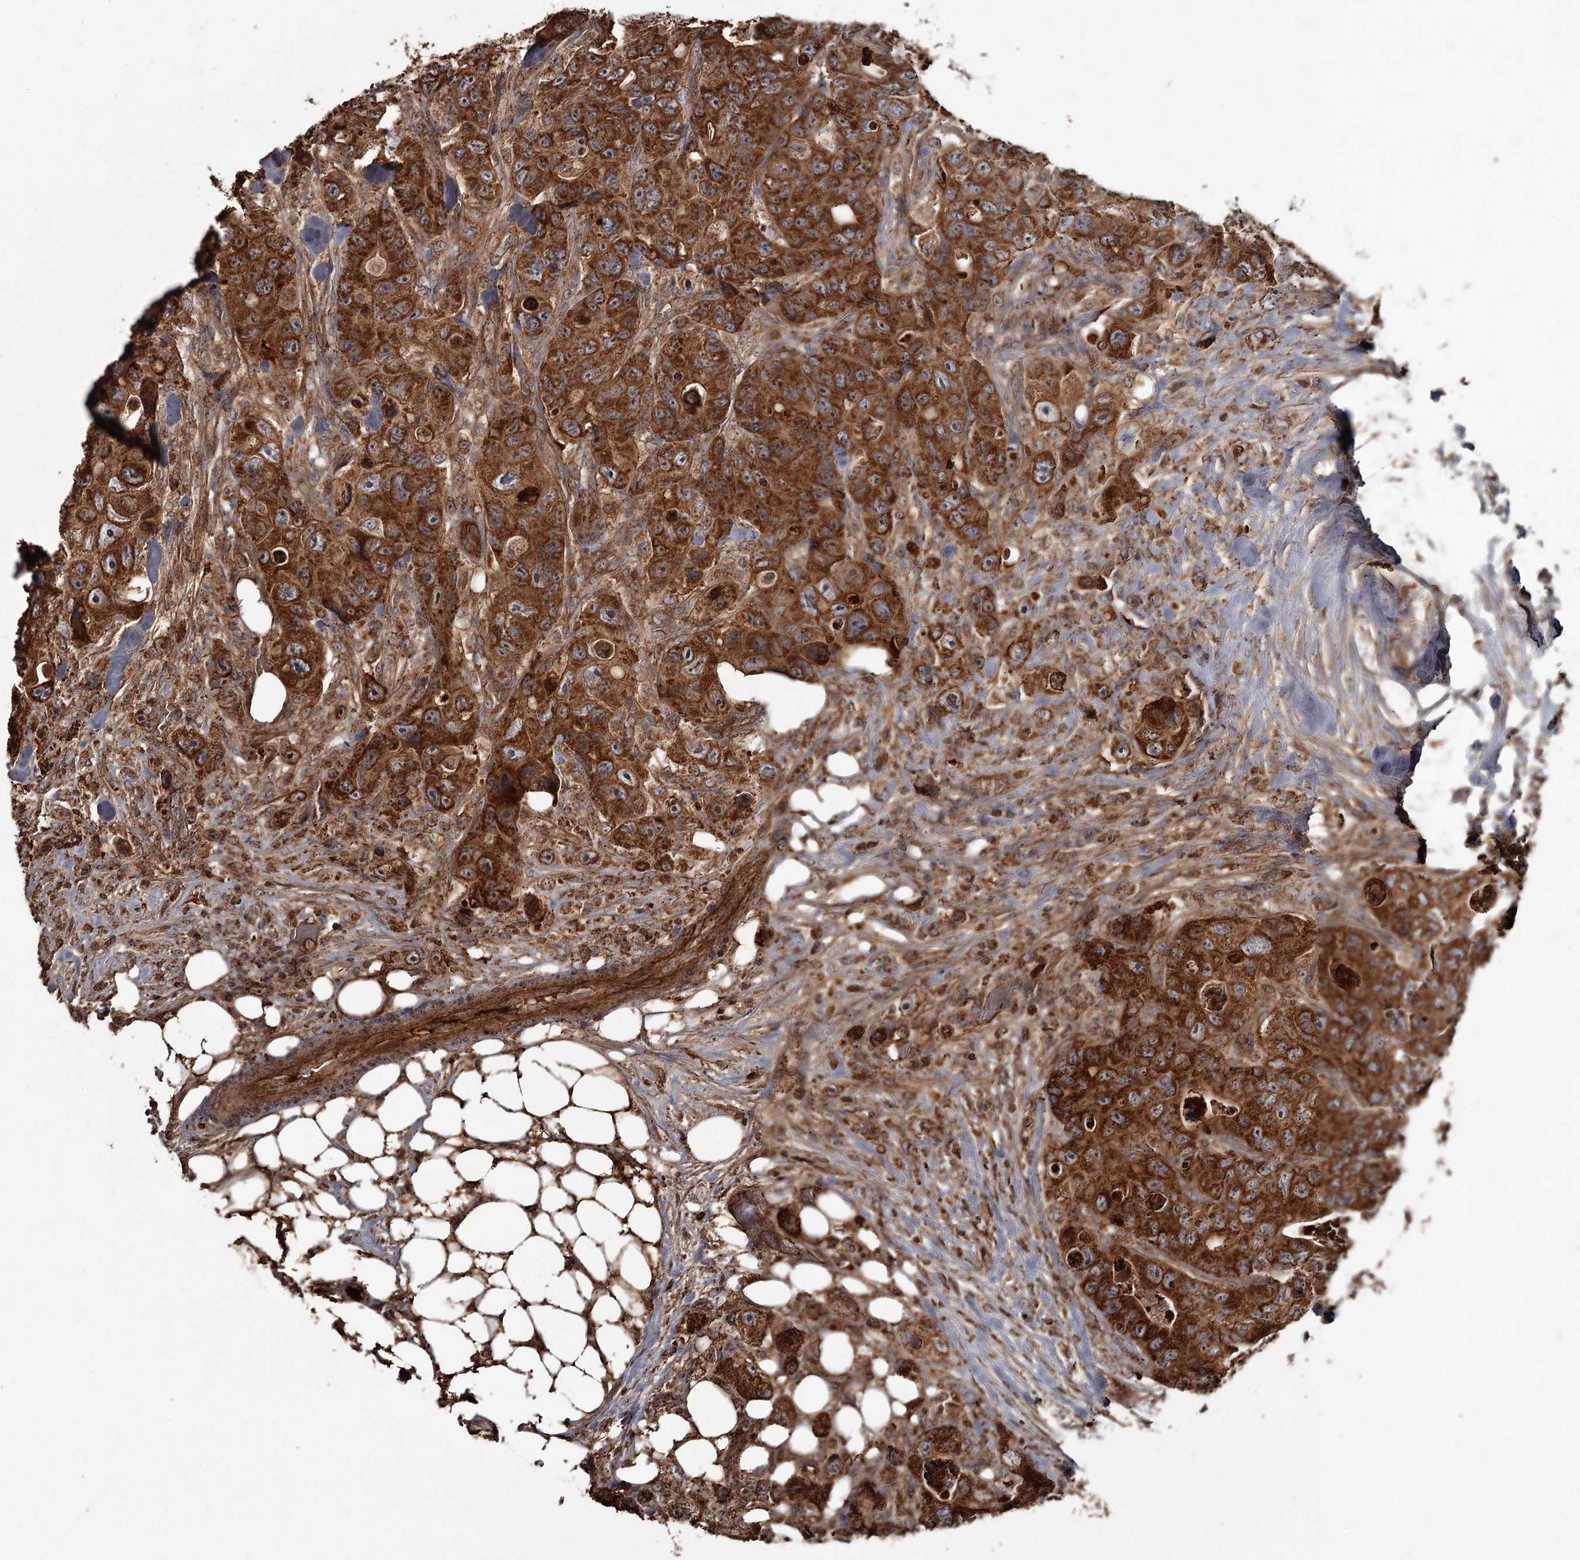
{"staining": {"intensity": "strong", "quantity": ">75%", "location": "cytoplasmic/membranous"}, "tissue": "colorectal cancer", "cell_type": "Tumor cells", "image_type": "cancer", "snomed": [{"axis": "morphology", "description": "Adenocarcinoma, NOS"}, {"axis": "topography", "description": "Colon"}], "caption": "Protein staining demonstrates strong cytoplasmic/membranous expression in about >75% of tumor cells in colorectal adenocarcinoma.", "gene": "THAP9", "patient": {"sex": "female", "age": 46}}